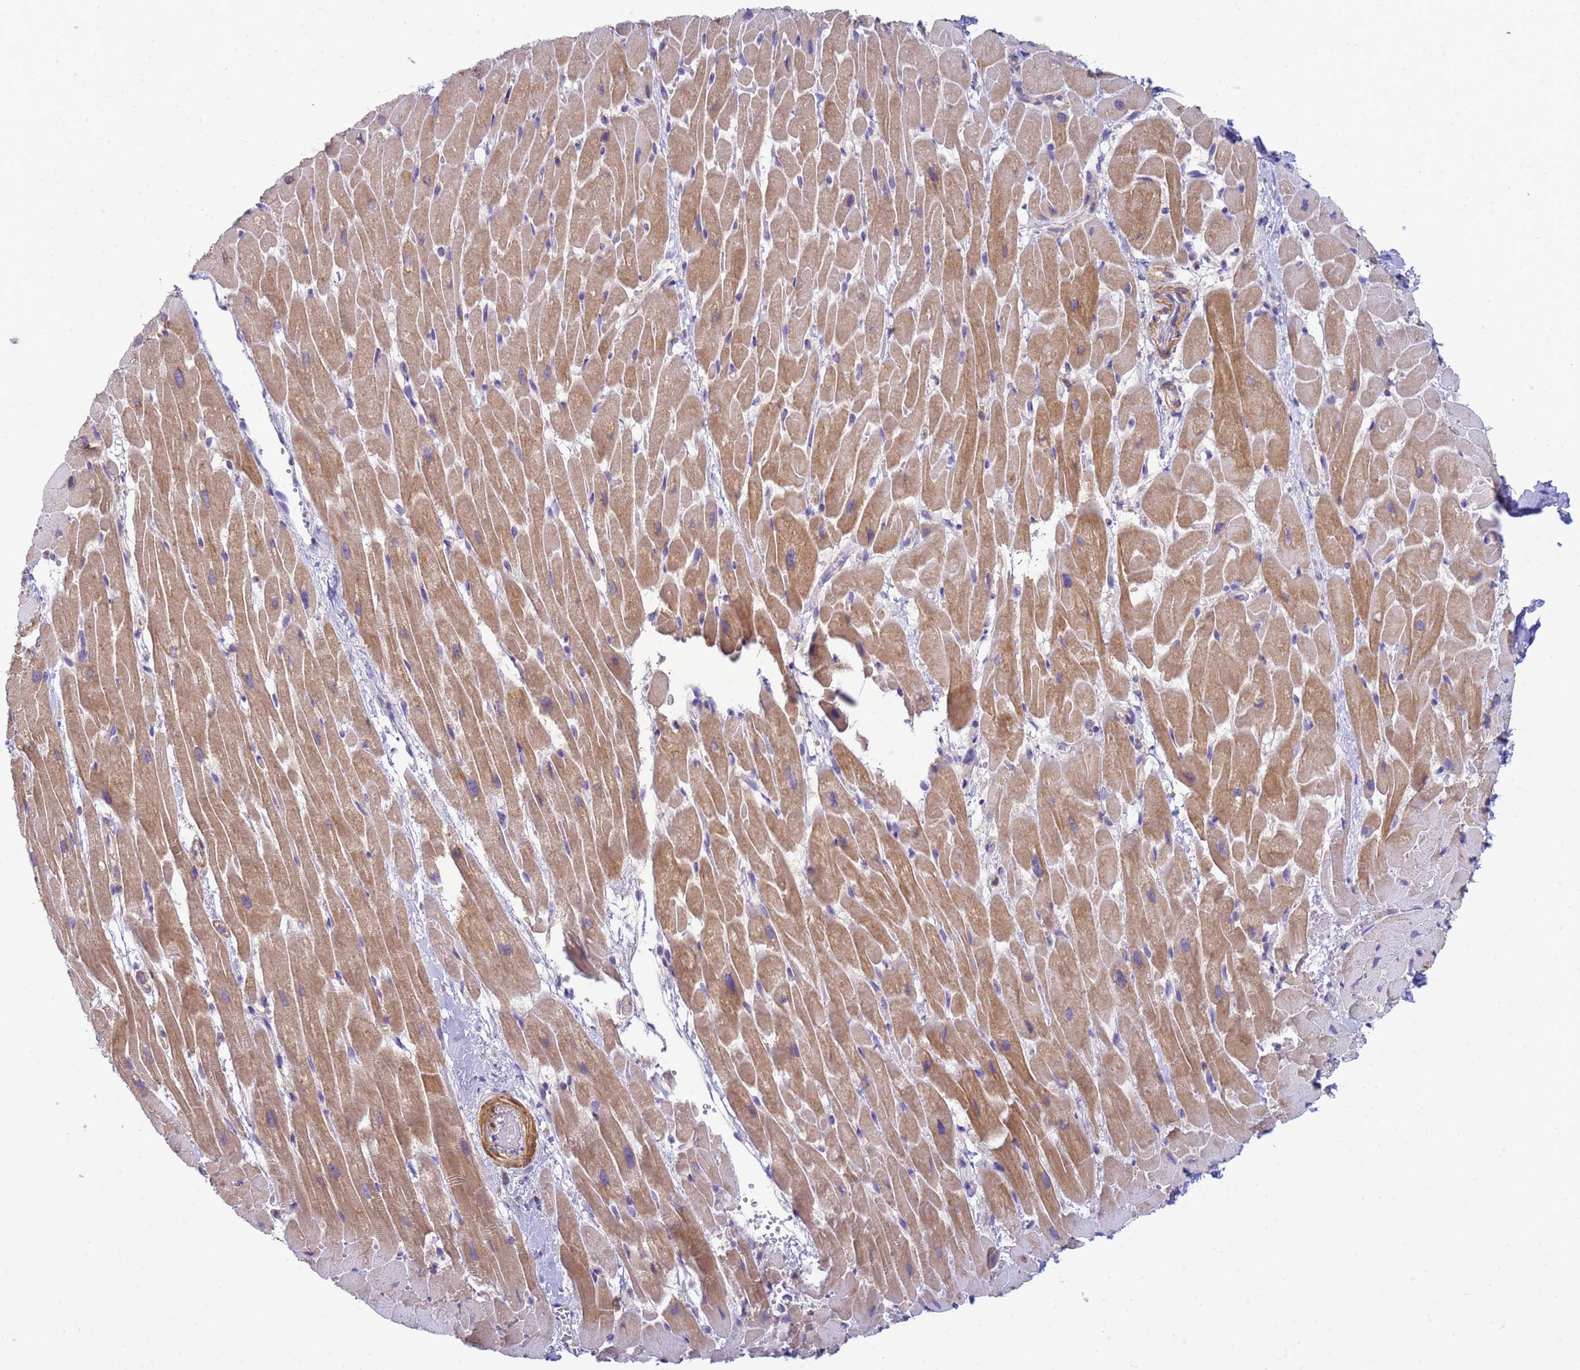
{"staining": {"intensity": "moderate", "quantity": ">75%", "location": "cytoplasmic/membranous"}, "tissue": "heart muscle", "cell_type": "Cardiomyocytes", "image_type": "normal", "snomed": [{"axis": "morphology", "description": "Normal tissue, NOS"}, {"axis": "topography", "description": "Heart"}], "caption": "The immunohistochemical stain shows moderate cytoplasmic/membranous expression in cardiomyocytes of unremarkable heart muscle.", "gene": "KLHL13", "patient": {"sex": "male", "age": 37}}